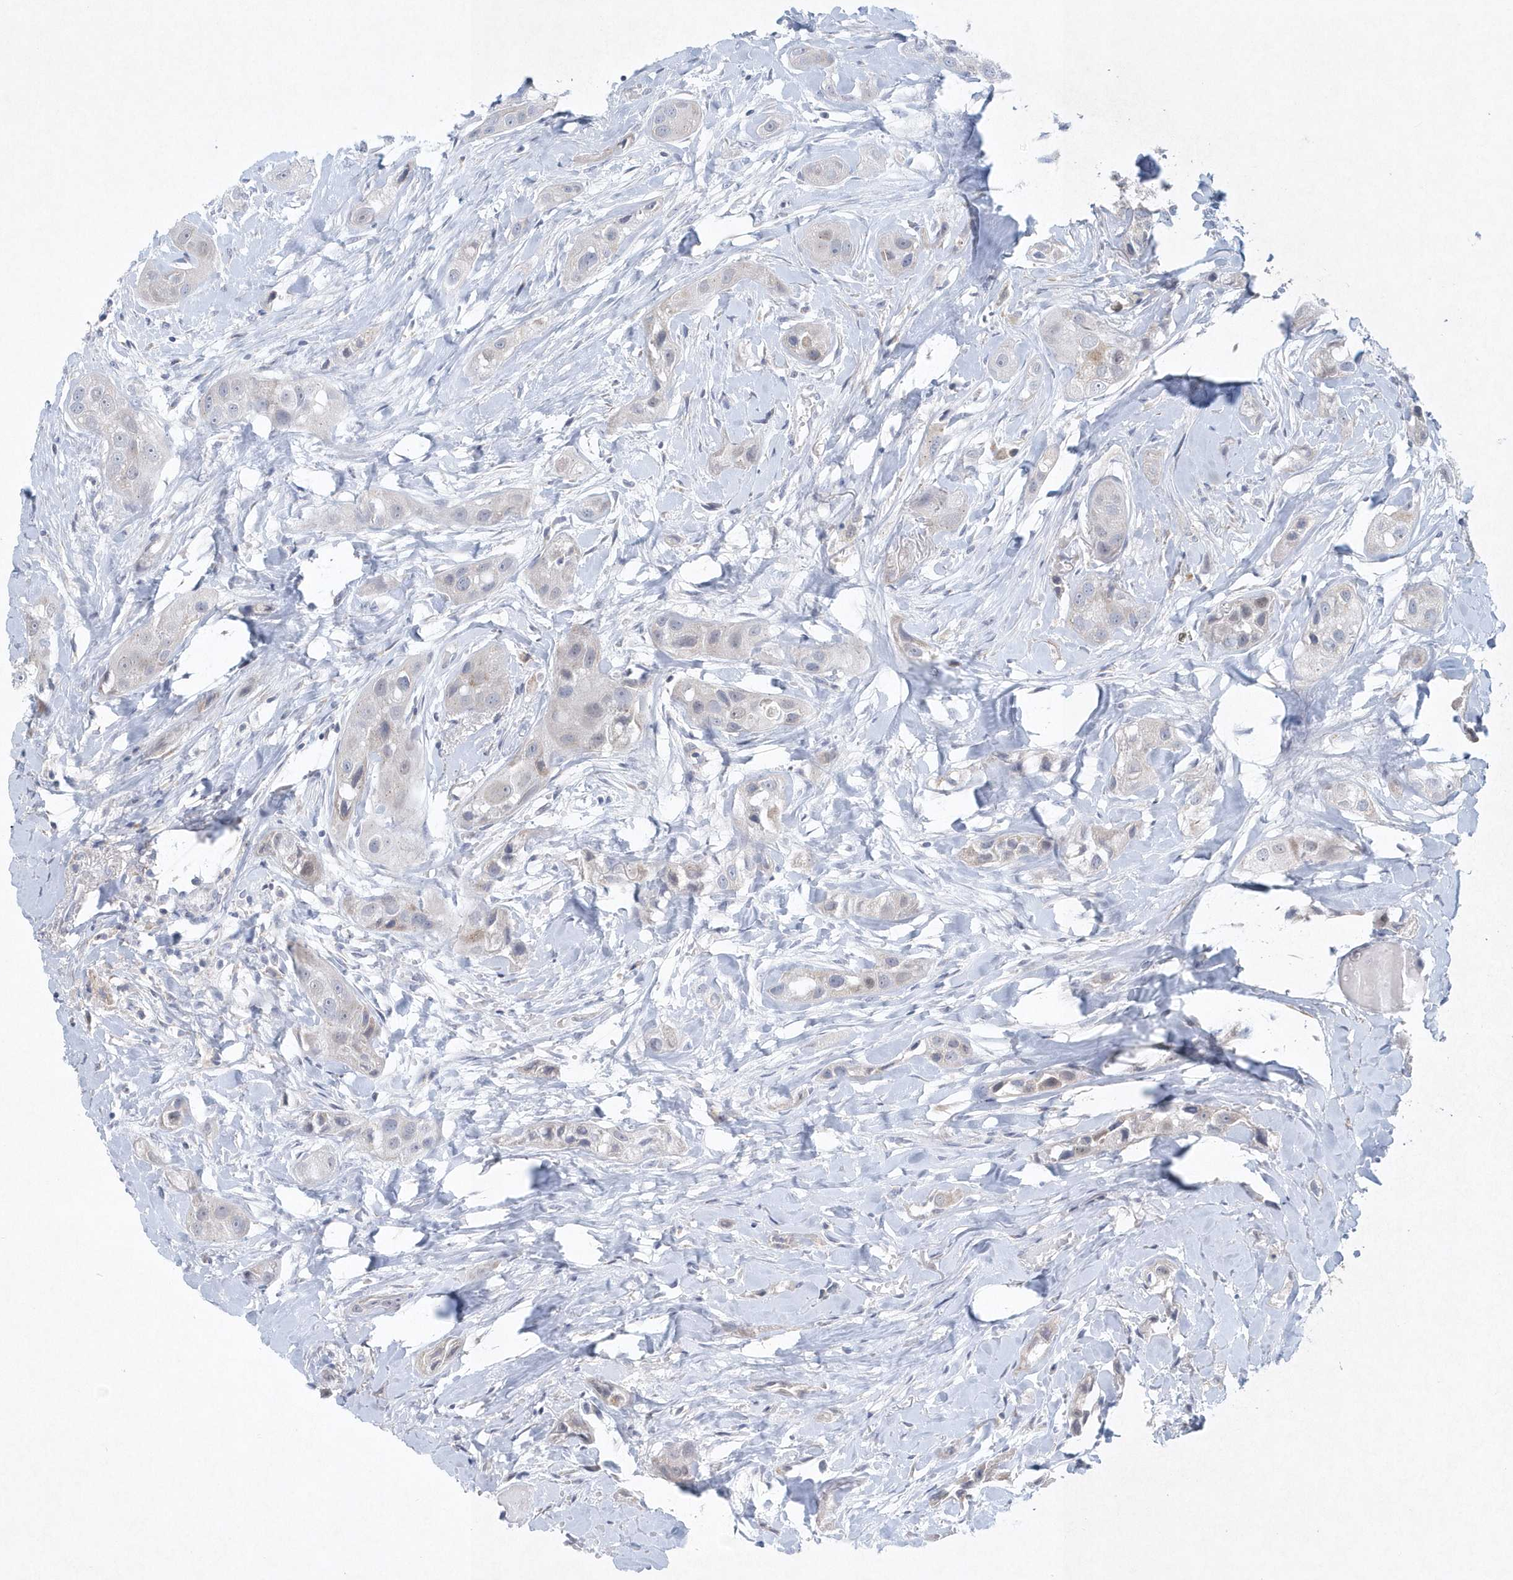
{"staining": {"intensity": "negative", "quantity": "none", "location": "none"}, "tissue": "head and neck cancer", "cell_type": "Tumor cells", "image_type": "cancer", "snomed": [{"axis": "morphology", "description": "Normal tissue, NOS"}, {"axis": "morphology", "description": "Squamous cell carcinoma, NOS"}, {"axis": "topography", "description": "Skeletal muscle"}, {"axis": "topography", "description": "Head-Neck"}], "caption": "Immunohistochemistry (IHC) micrograph of neoplastic tissue: human head and neck cancer (squamous cell carcinoma) stained with DAB (3,3'-diaminobenzidine) displays no significant protein positivity in tumor cells.", "gene": "NIPAL1", "patient": {"sex": "male", "age": 51}}